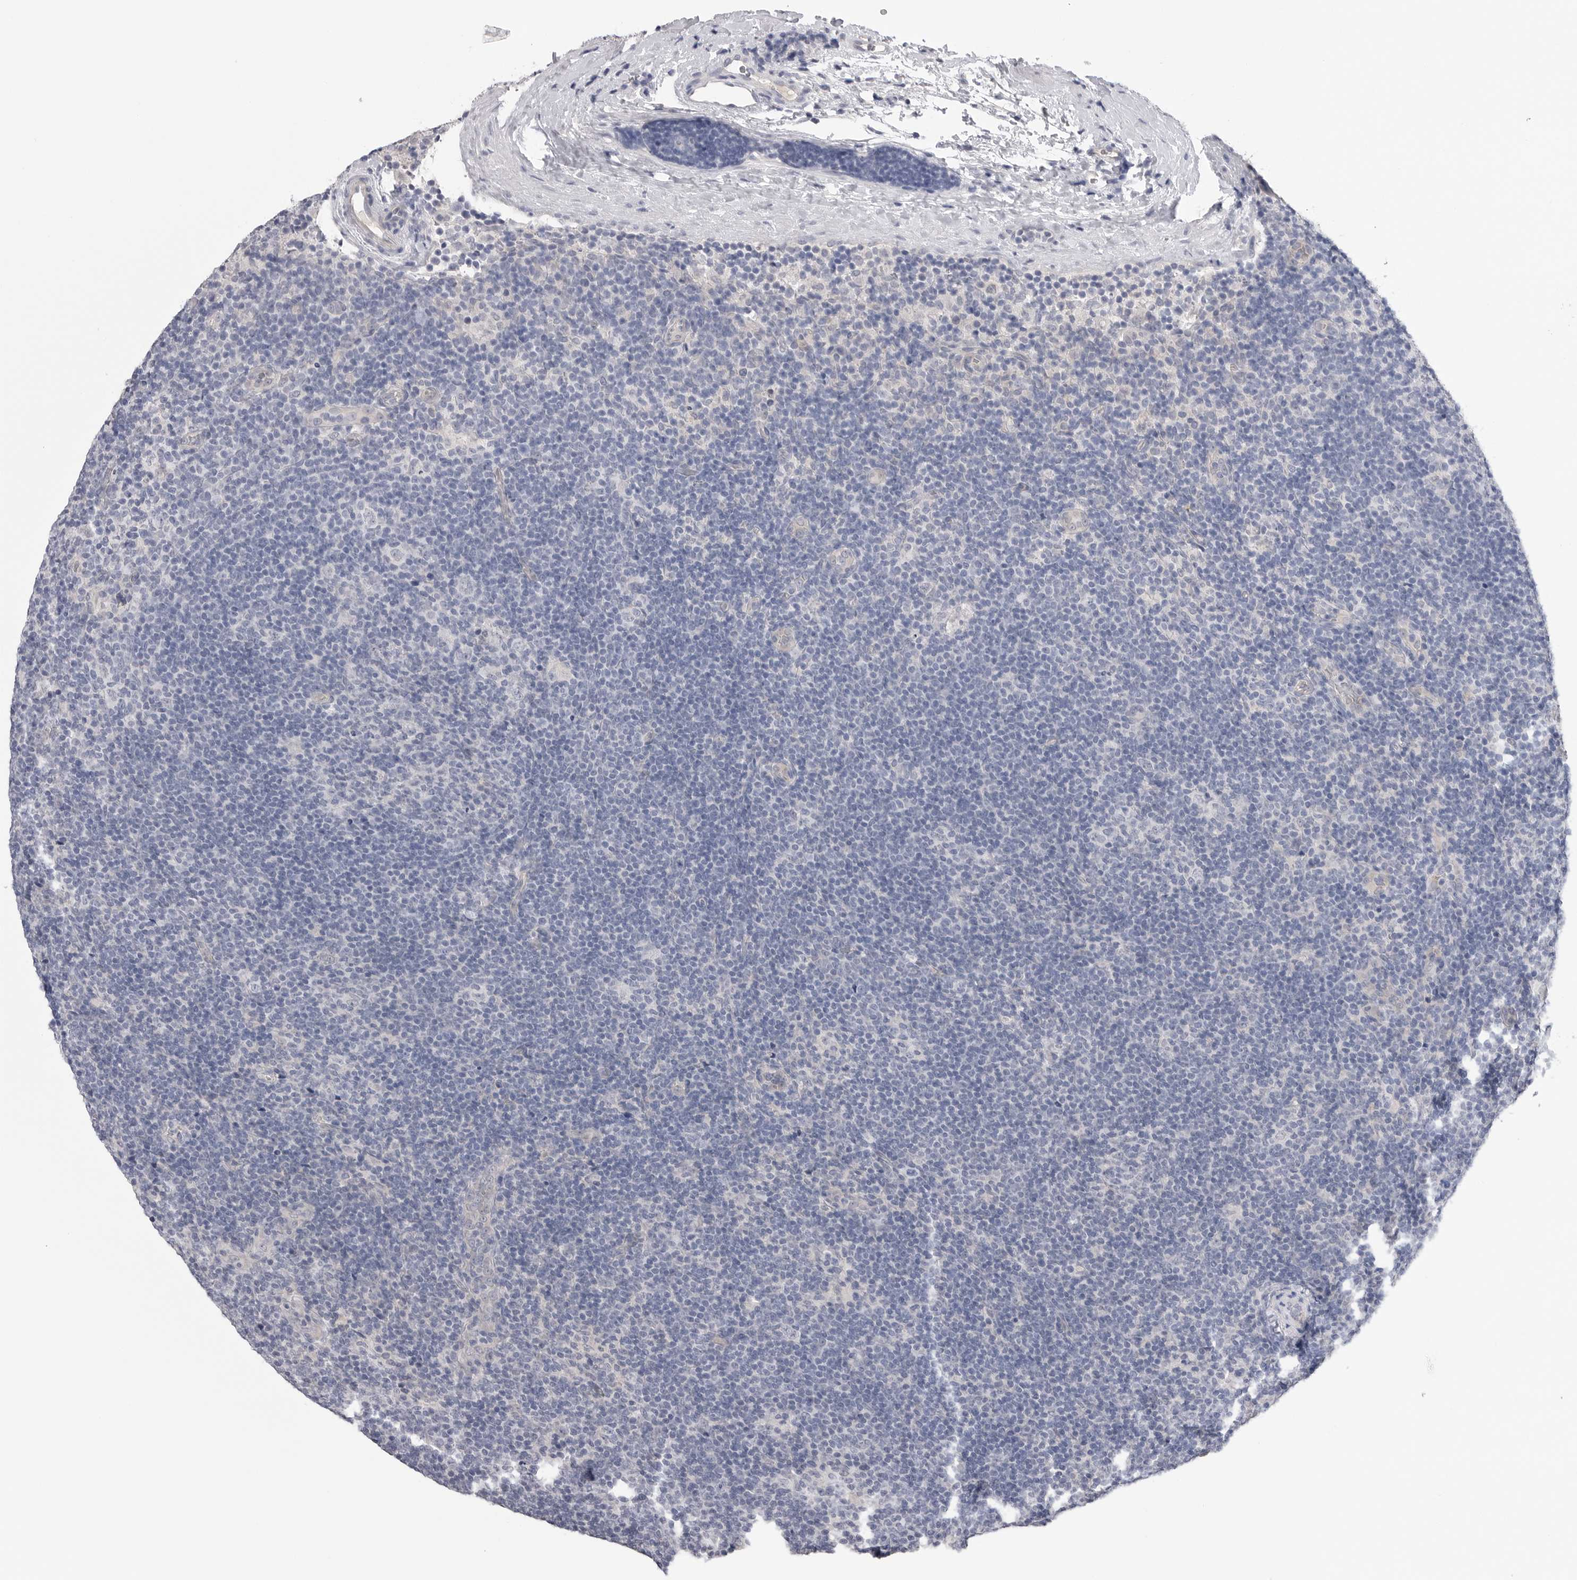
{"staining": {"intensity": "negative", "quantity": "none", "location": "none"}, "tissue": "lymphoma", "cell_type": "Tumor cells", "image_type": "cancer", "snomed": [{"axis": "morphology", "description": "Hodgkin's disease, NOS"}, {"axis": "topography", "description": "Lymph node"}], "caption": "A histopathology image of human Hodgkin's disease is negative for staining in tumor cells.", "gene": "DLGAP3", "patient": {"sex": "female", "age": 57}}